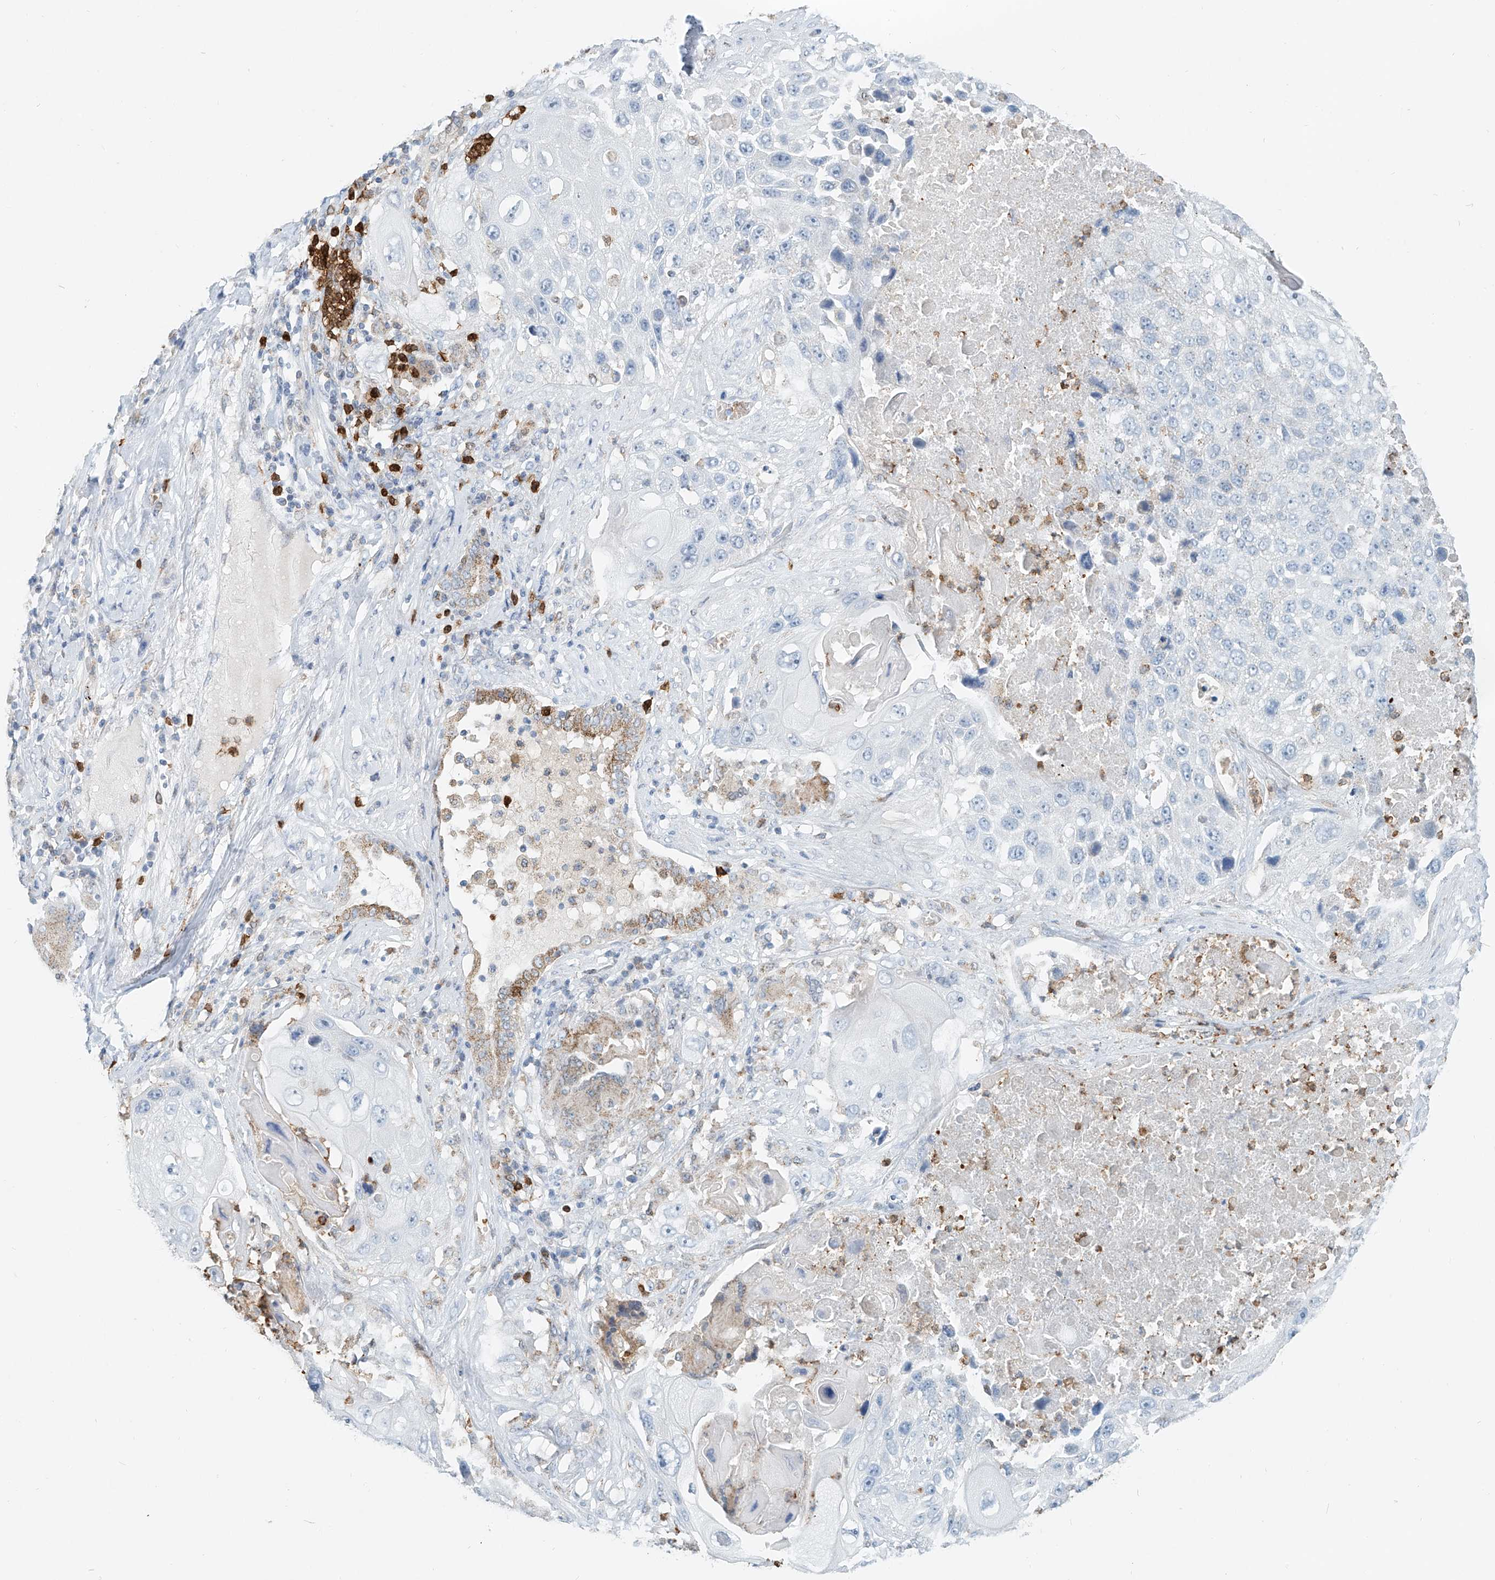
{"staining": {"intensity": "negative", "quantity": "none", "location": "none"}, "tissue": "lung cancer", "cell_type": "Tumor cells", "image_type": "cancer", "snomed": [{"axis": "morphology", "description": "Squamous cell carcinoma, NOS"}, {"axis": "topography", "description": "Lung"}], "caption": "This is a micrograph of immunohistochemistry staining of lung cancer, which shows no expression in tumor cells.", "gene": "PTPRA", "patient": {"sex": "male", "age": 61}}